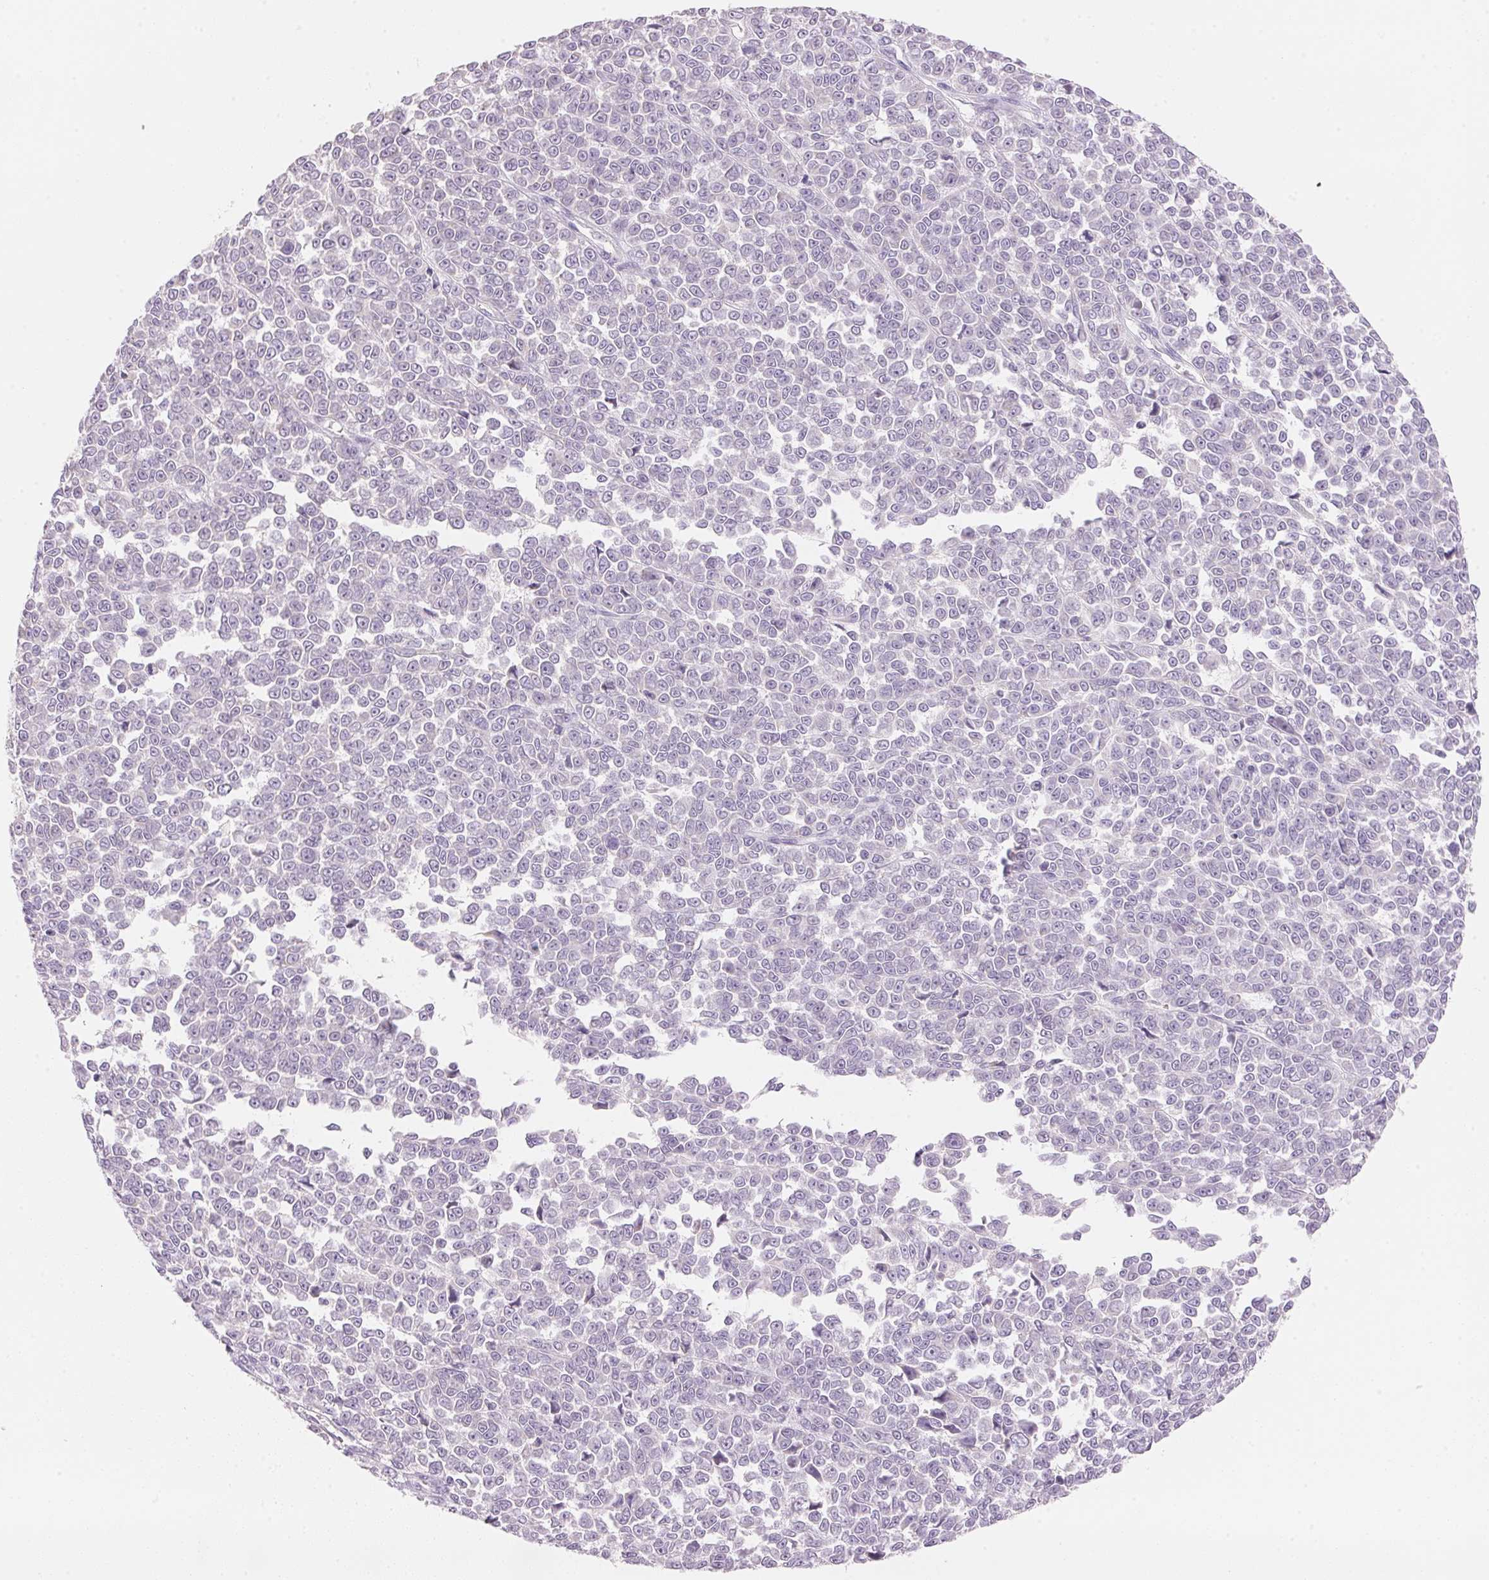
{"staining": {"intensity": "negative", "quantity": "none", "location": "none"}, "tissue": "melanoma", "cell_type": "Tumor cells", "image_type": "cancer", "snomed": [{"axis": "morphology", "description": "Malignant melanoma, NOS"}, {"axis": "topography", "description": "Skin"}], "caption": "This is an immunohistochemistry (IHC) histopathology image of malignant melanoma. There is no staining in tumor cells.", "gene": "CYP11B1", "patient": {"sex": "female", "age": 95}}